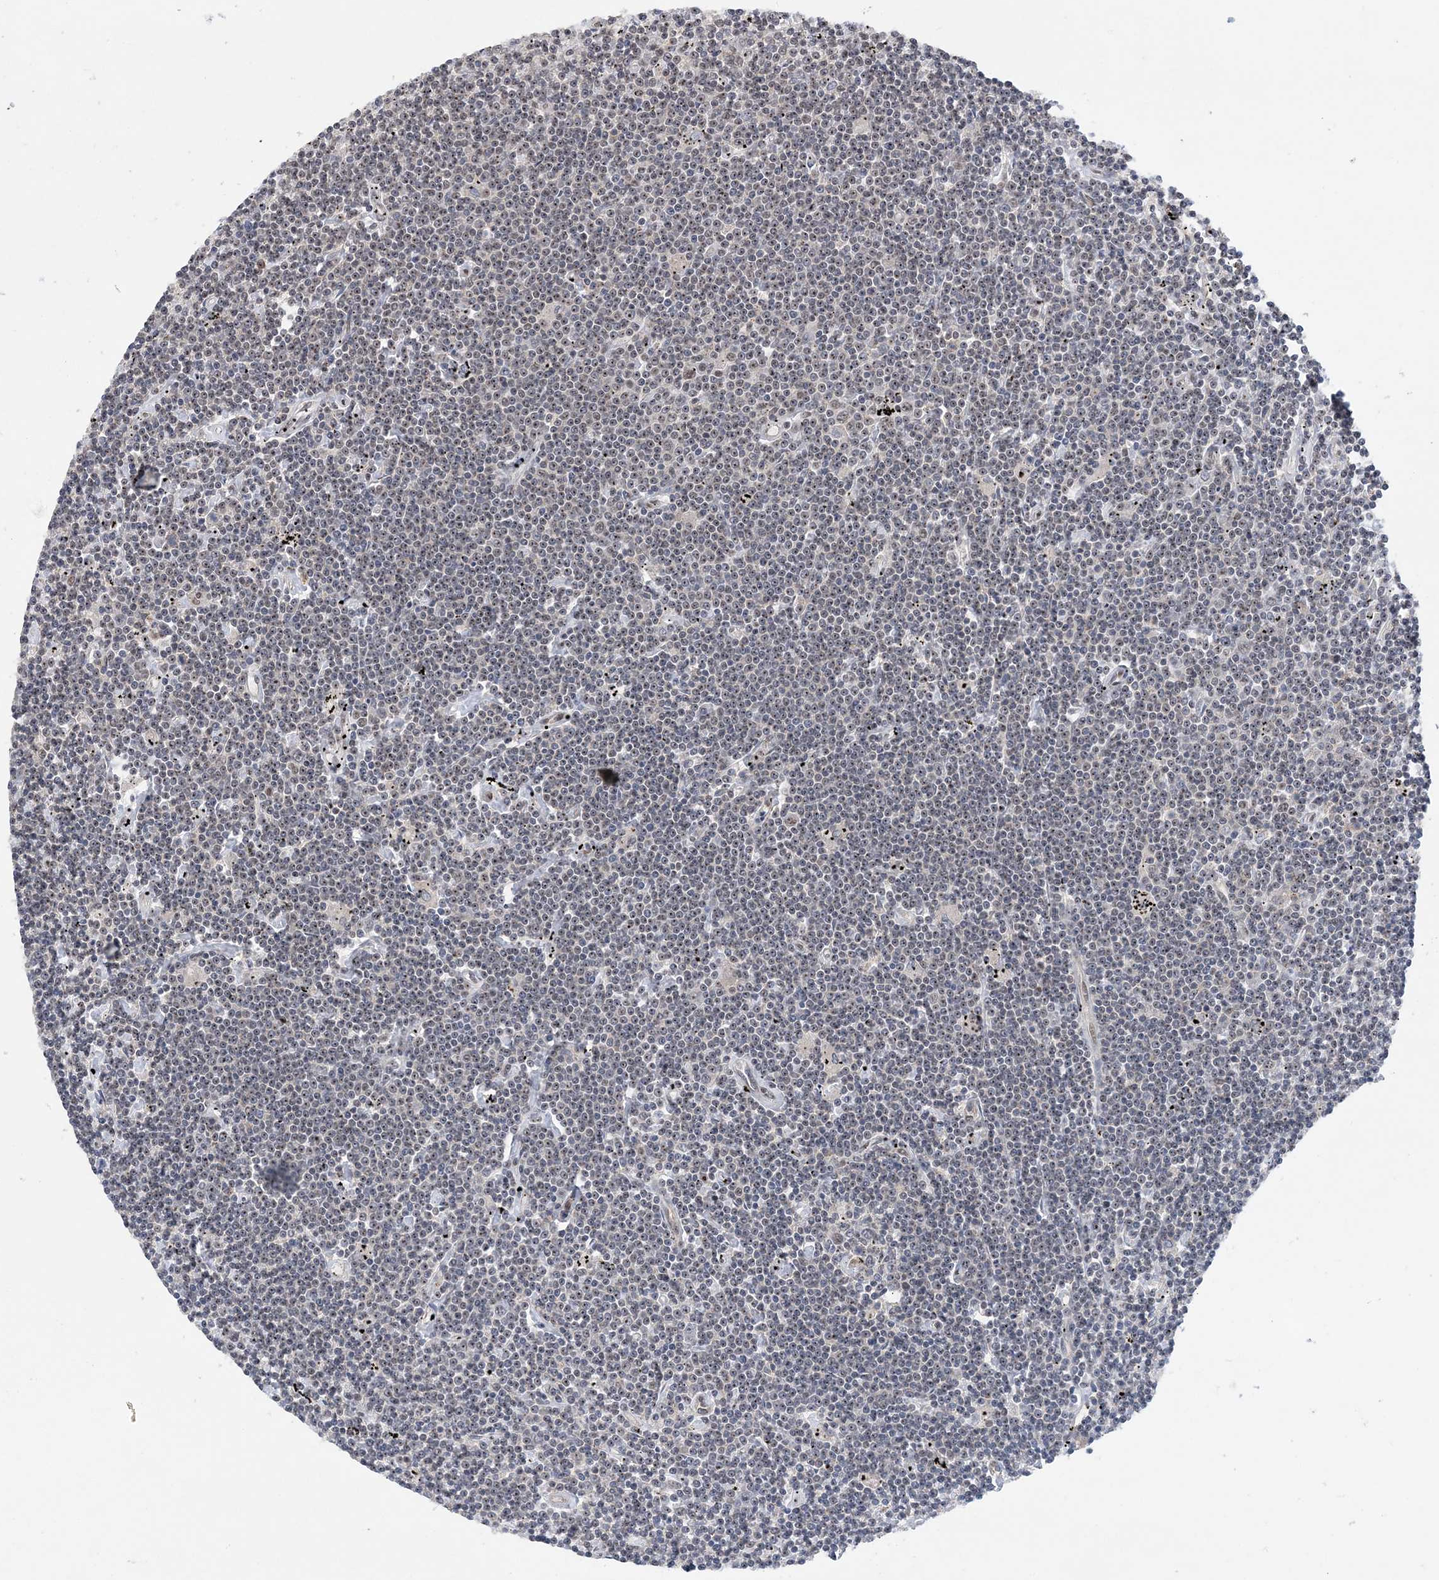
{"staining": {"intensity": "weak", "quantity": "25%-75%", "location": "nuclear"}, "tissue": "lymphoma", "cell_type": "Tumor cells", "image_type": "cancer", "snomed": [{"axis": "morphology", "description": "Malignant lymphoma, non-Hodgkin's type, Low grade"}, {"axis": "topography", "description": "Spleen"}], "caption": "A brown stain labels weak nuclear positivity of a protein in lymphoma tumor cells.", "gene": "CCDC152", "patient": {"sex": "male", "age": 76}}